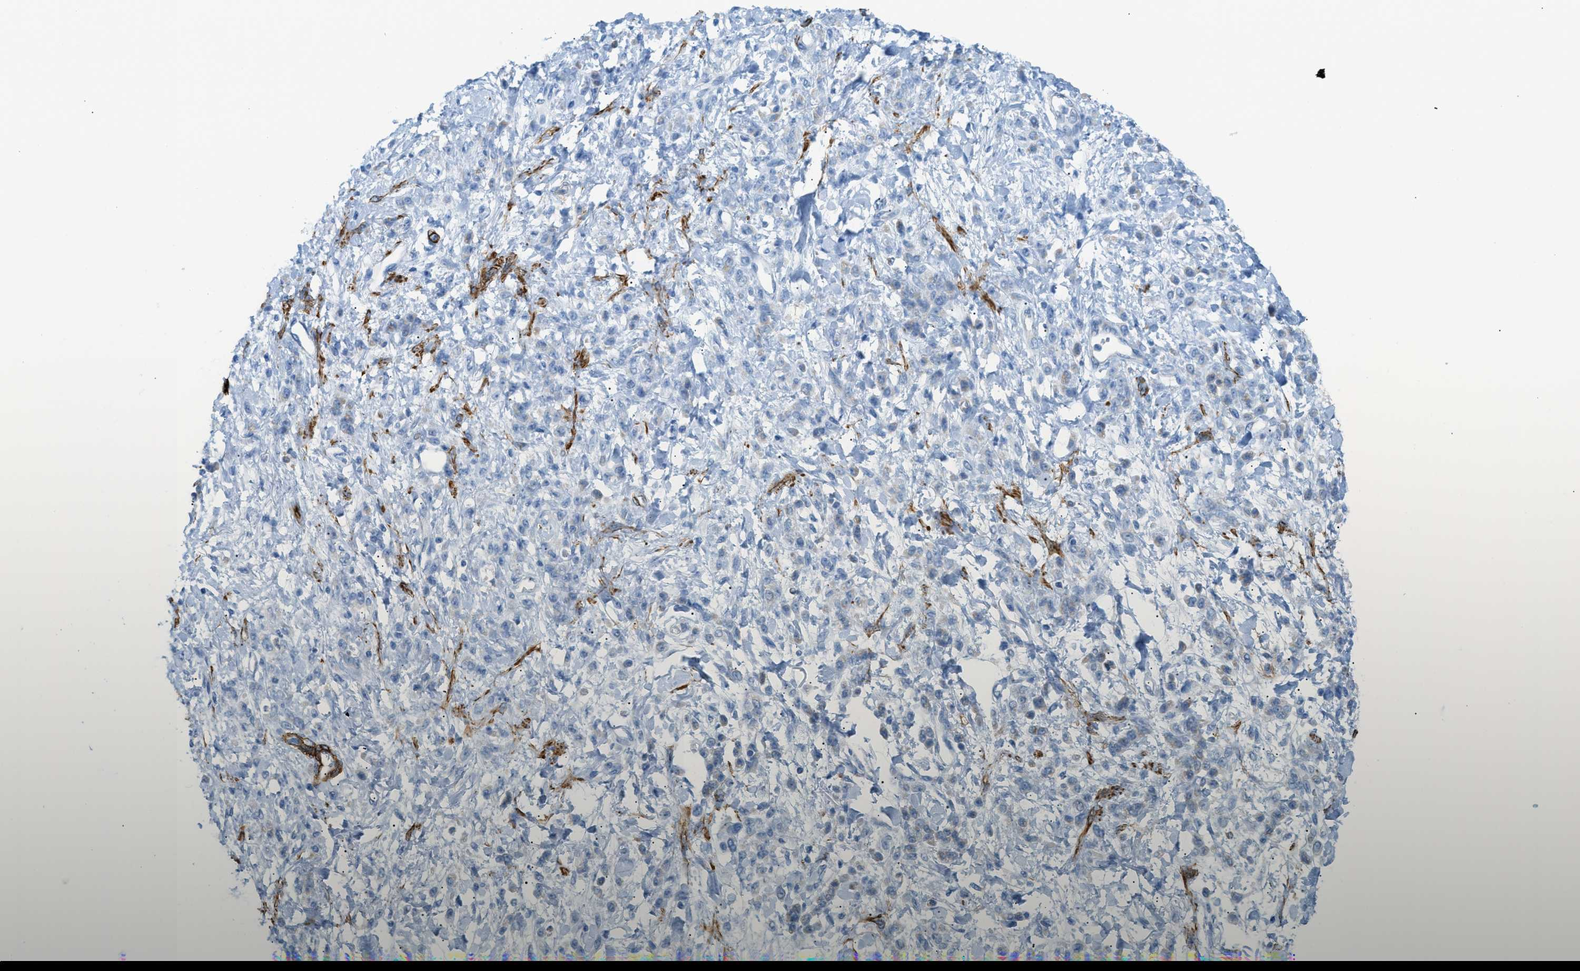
{"staining": {"intensity": "negative", "quantity": "none", "location": "none"}, "tissue": "stomach cancer", "cell_type": "Tumor cells", "image_type": "cancer", "snomed": [{"axis": "morphology", "description": "Normal tissue, NOS"}, {"axis": "morphology", "description": "Adenocarcinoma, NOS"}, {"axis": "topography", "description": "Stomach"}], "caption": "Tumor cells are negative for brown protein staining in adenocarcinoma (stomach).", "gene": "MYH11", "patient": {"sex": "male", "age": 82}}